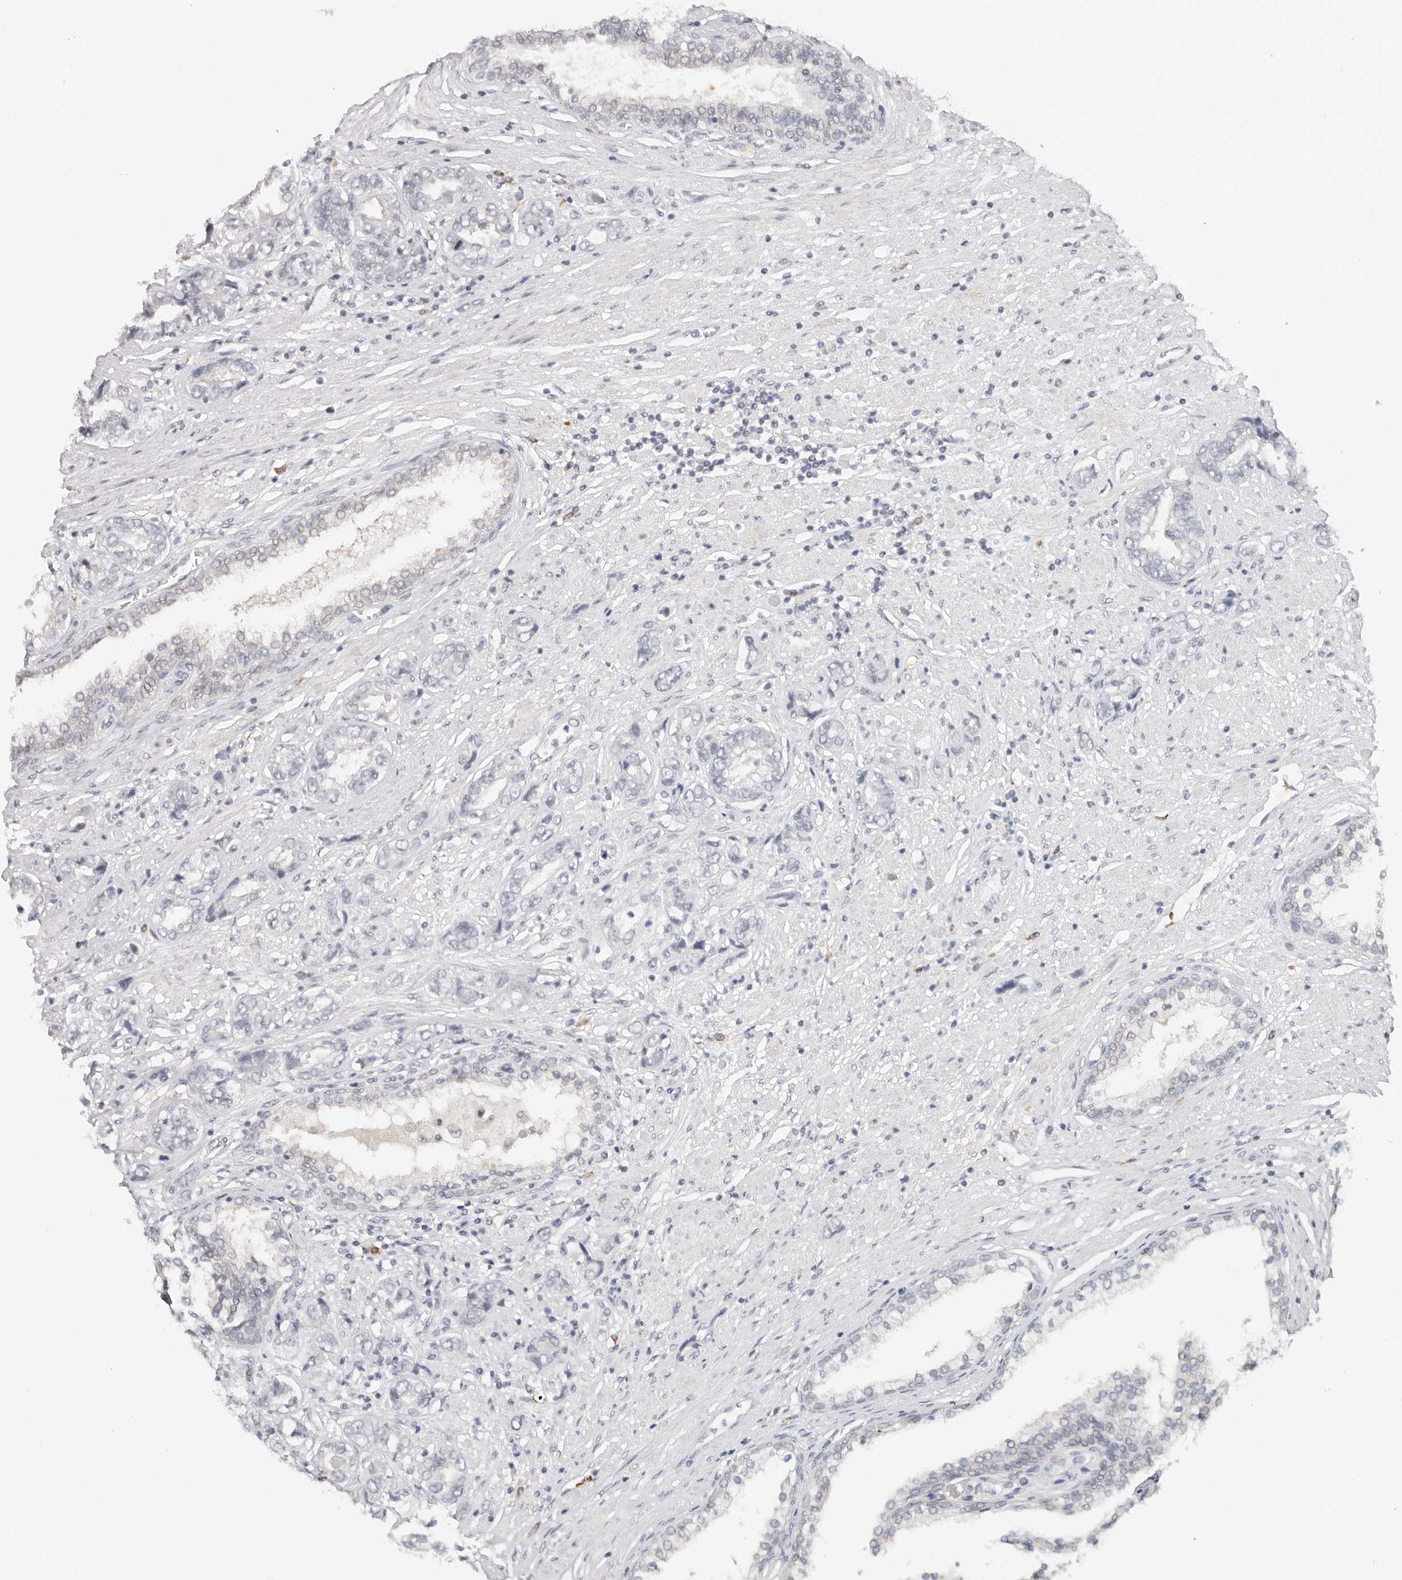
{"staining": {"intensity": "negative", "quantity": "none", "location": "none"}, "tissue": "prostate cancer", "cell_type": "Tumor cells", "image_type": "cancer", "snomed": [{"axis": "morphology", "description": "Adenocarcinoma, High grade"}, {"axis": "topography", "description": "Prostate"}], "caption": "High magnification brightfield microscopy of prostate adenocarcinoma (high-grade) stained with DAB (brown) and counterstained with hematoxylin (blue): tumor cells show no significant positivity.", "gene": "LARP7", "patient": {"sex": "male", "age": 61}}